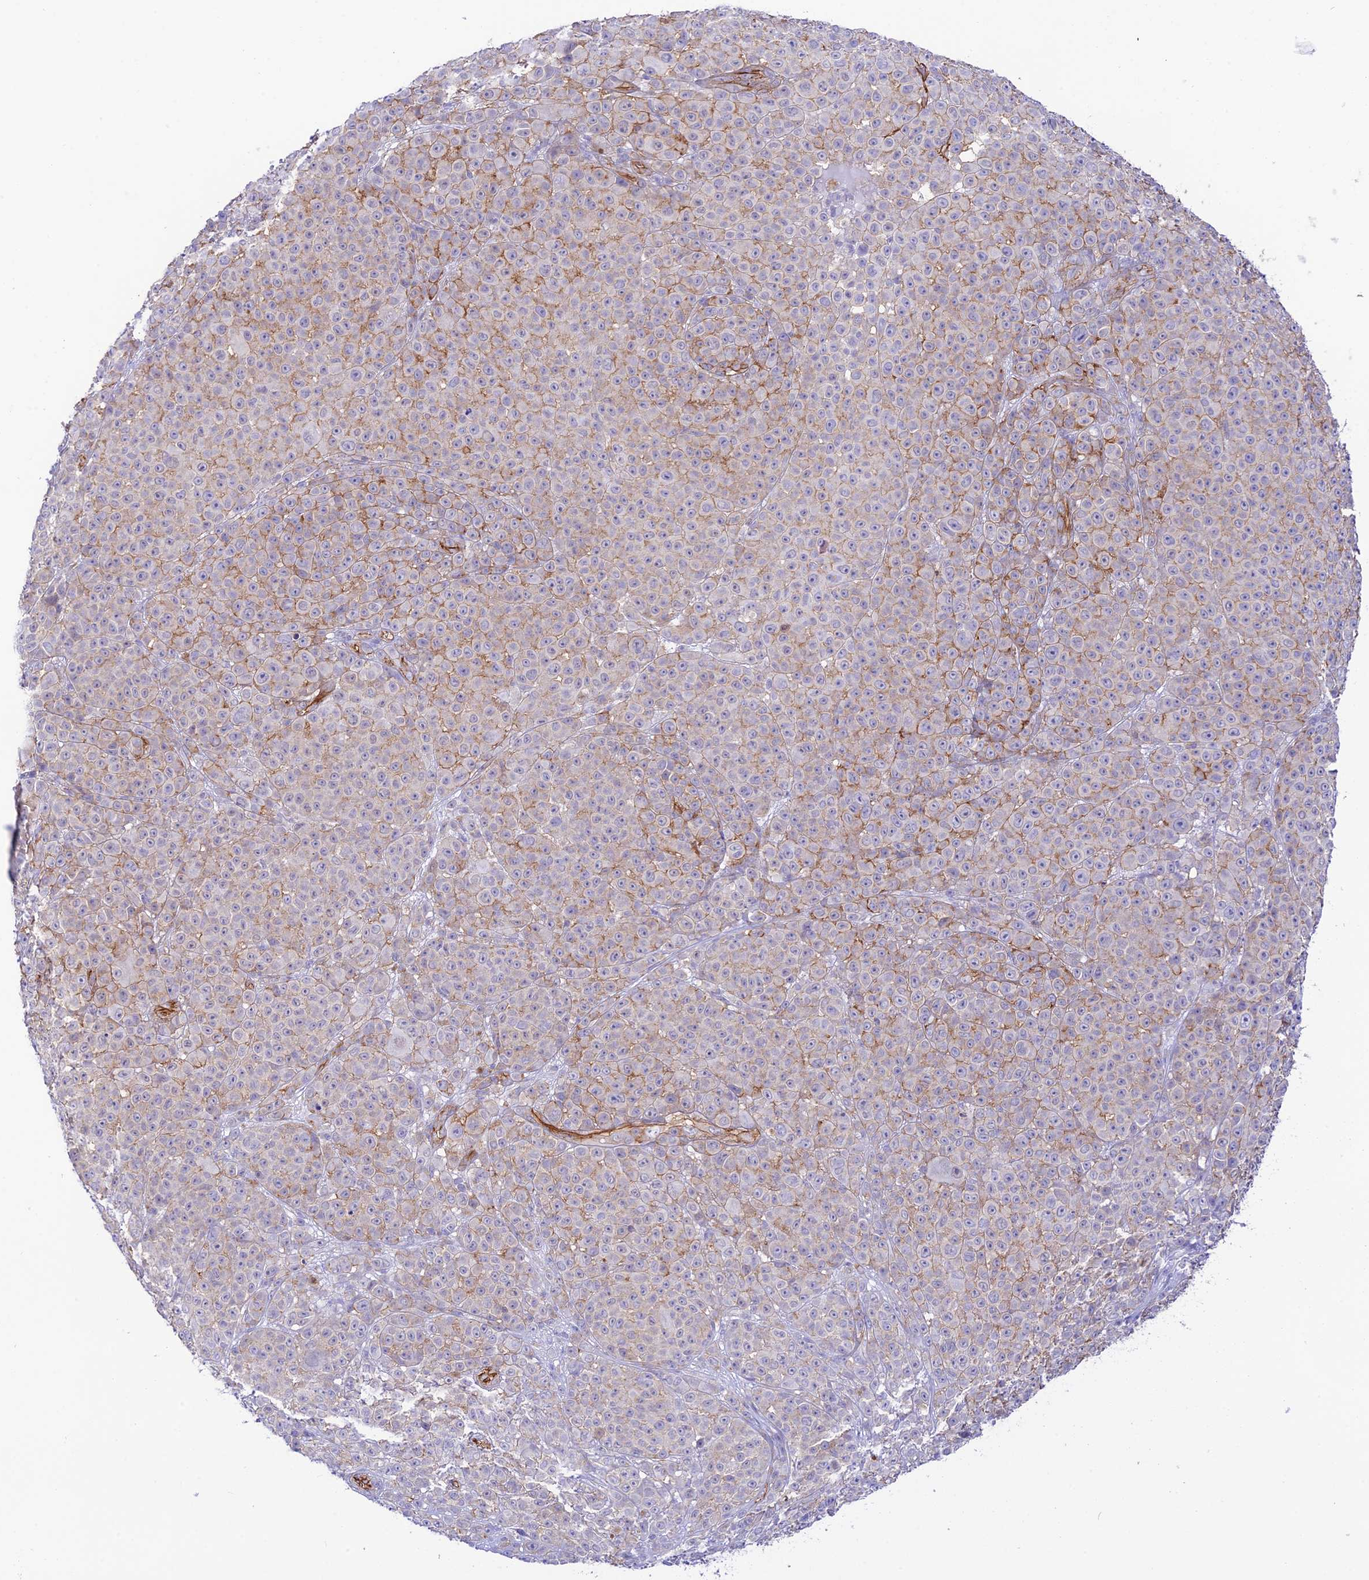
{"staining": {"intensity": "weak", "quantity": "25%-75%", "location": "cytoplasmic/membranous"}, "tissue": "melanoma", "cell_type": "Tumor cells", "image_type": "cancer", "snomed": [{"axis": "morphology", "description": "Malignant melanoma, NOS"}, {"axis": "topography", "description": "Skin"}], "caption": "Melanoma stained with a protein marker demonstrates weak staining in tumor cells.", "gene": "YPEL5", "patient": {"sex": "female", "age": 94}}